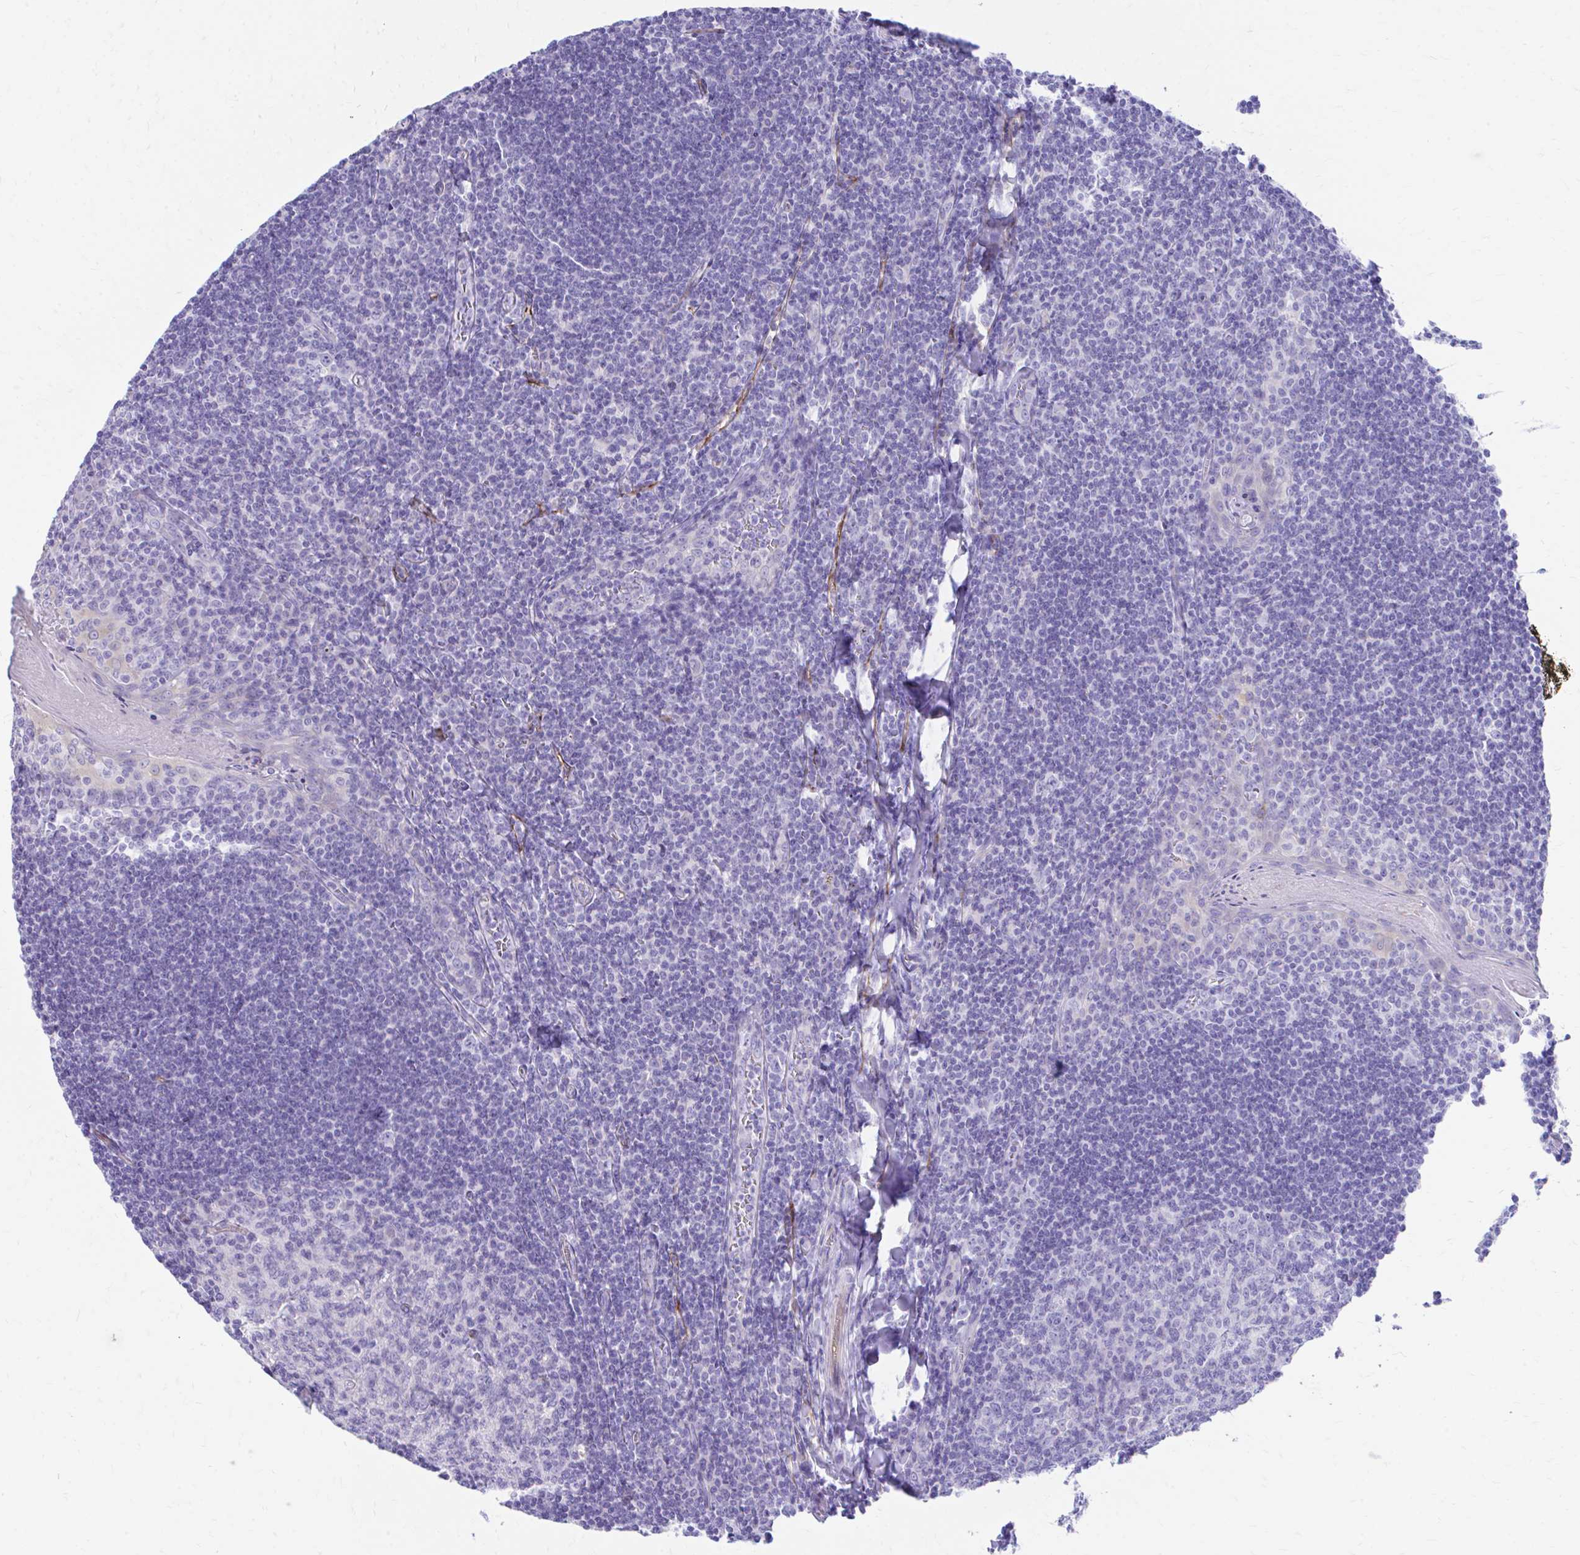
{"staining": {"intensity": "negative", "quantity": "none", "location": "none"}, "tissue": "tonsil", "cell_type": "Germinal center cells", "image_type": "normal", "snomed": [{"axis": "morphology", "description": "Normal tissue, NOS"}, {"axis": "topography", "description": "Tonsil"}], "caption": "The IHC image has no significant positivity in germinal center cells of tonsil.", "gene": "ENSG00000285953", "patient": {"sex": "male", "age": 27}}